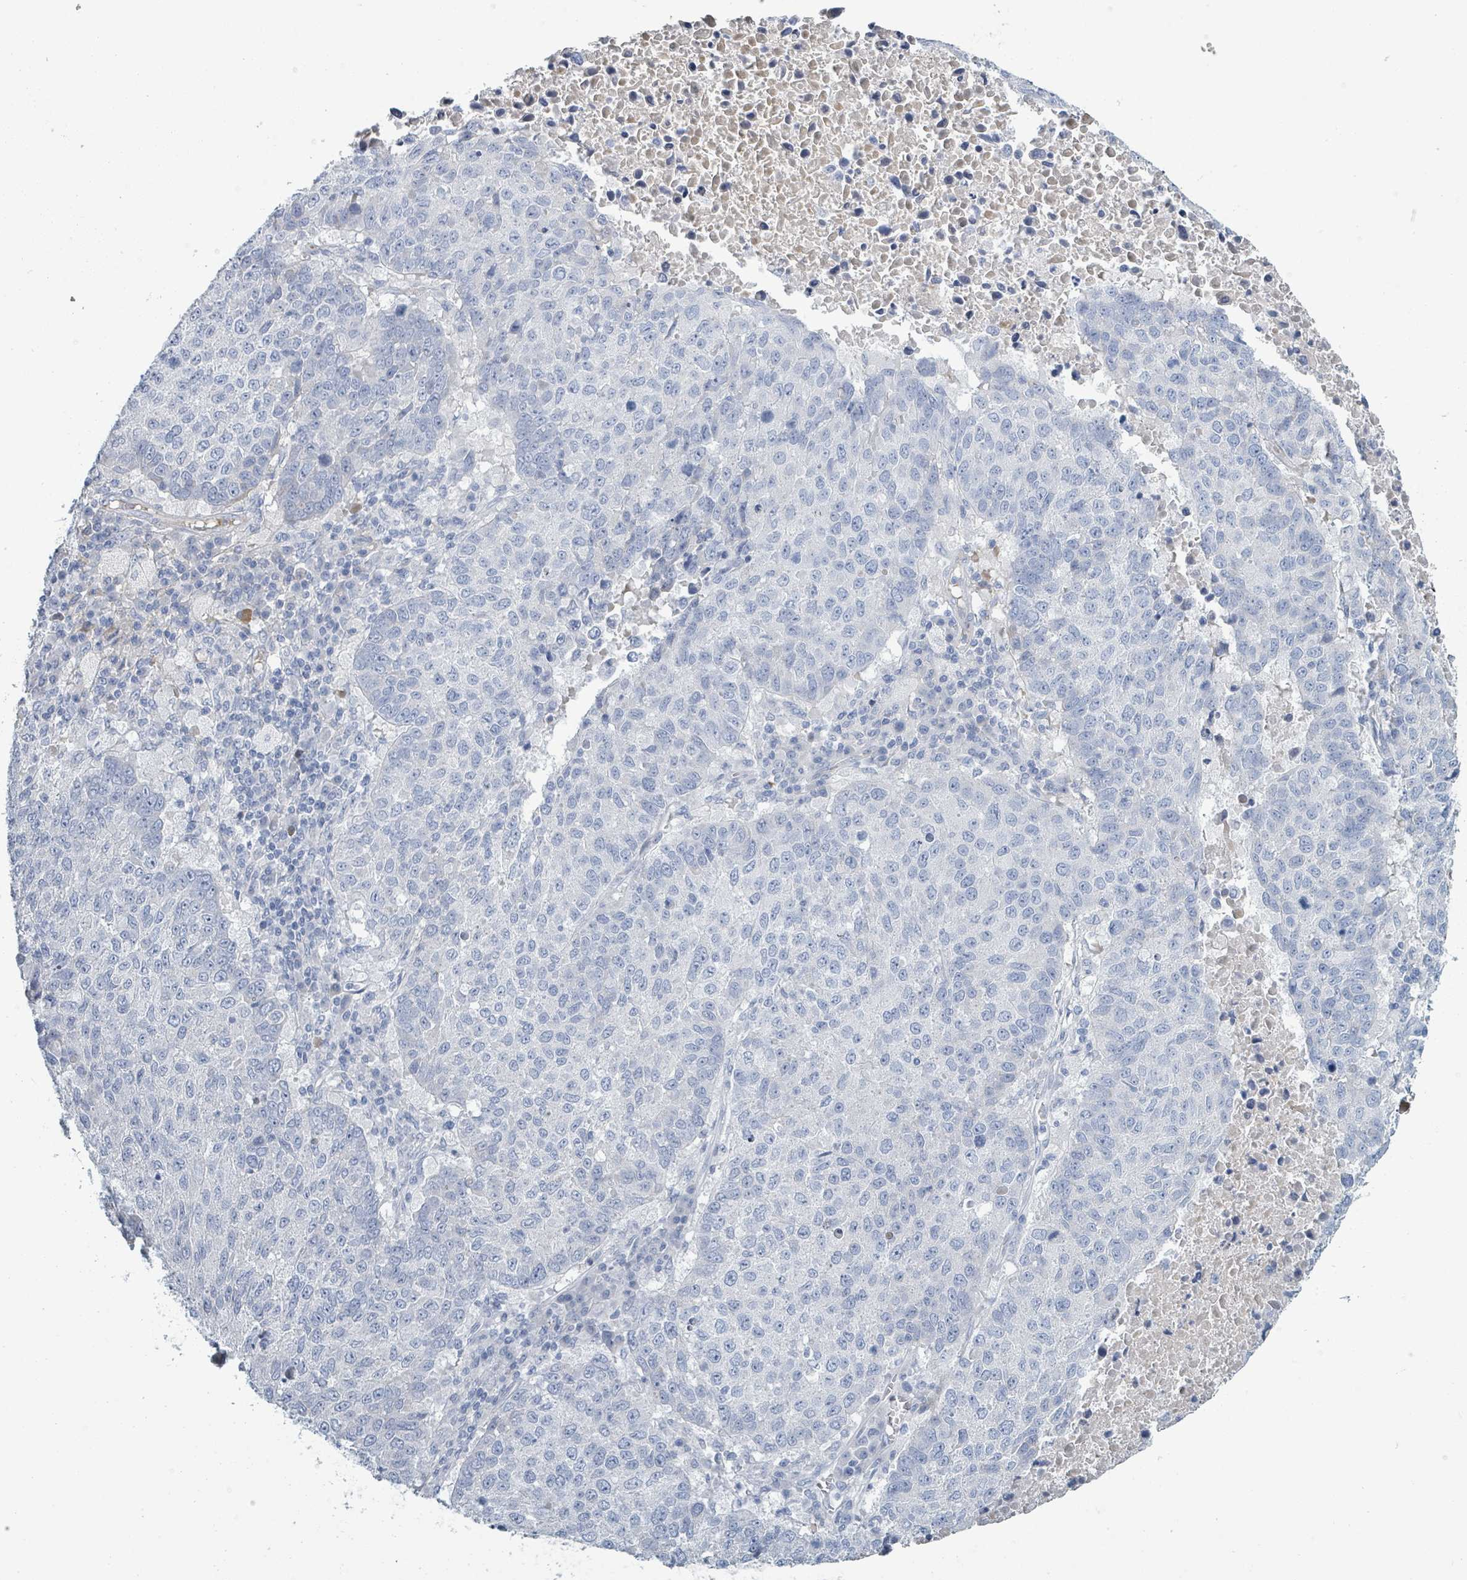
{"staining": {"intensity": "negative", "quantity": "none", "location": "none"}, "tissue": "lung cancer", "cell_type": "Tumor cells", "image_type": "cancer", "snomed": [{"axis": "morphology", "description": "Squamous cell carcinoma, NOS"}, {"axis": "topography", "description": "Lung"}], "caption": "Lung cancer (squamous cell carcinoma) stained for a protein using immunohistochemistry displays no staining tumor cells.", "gene": "RAB33B", "patient": {"sex": "male", "age": 73}}